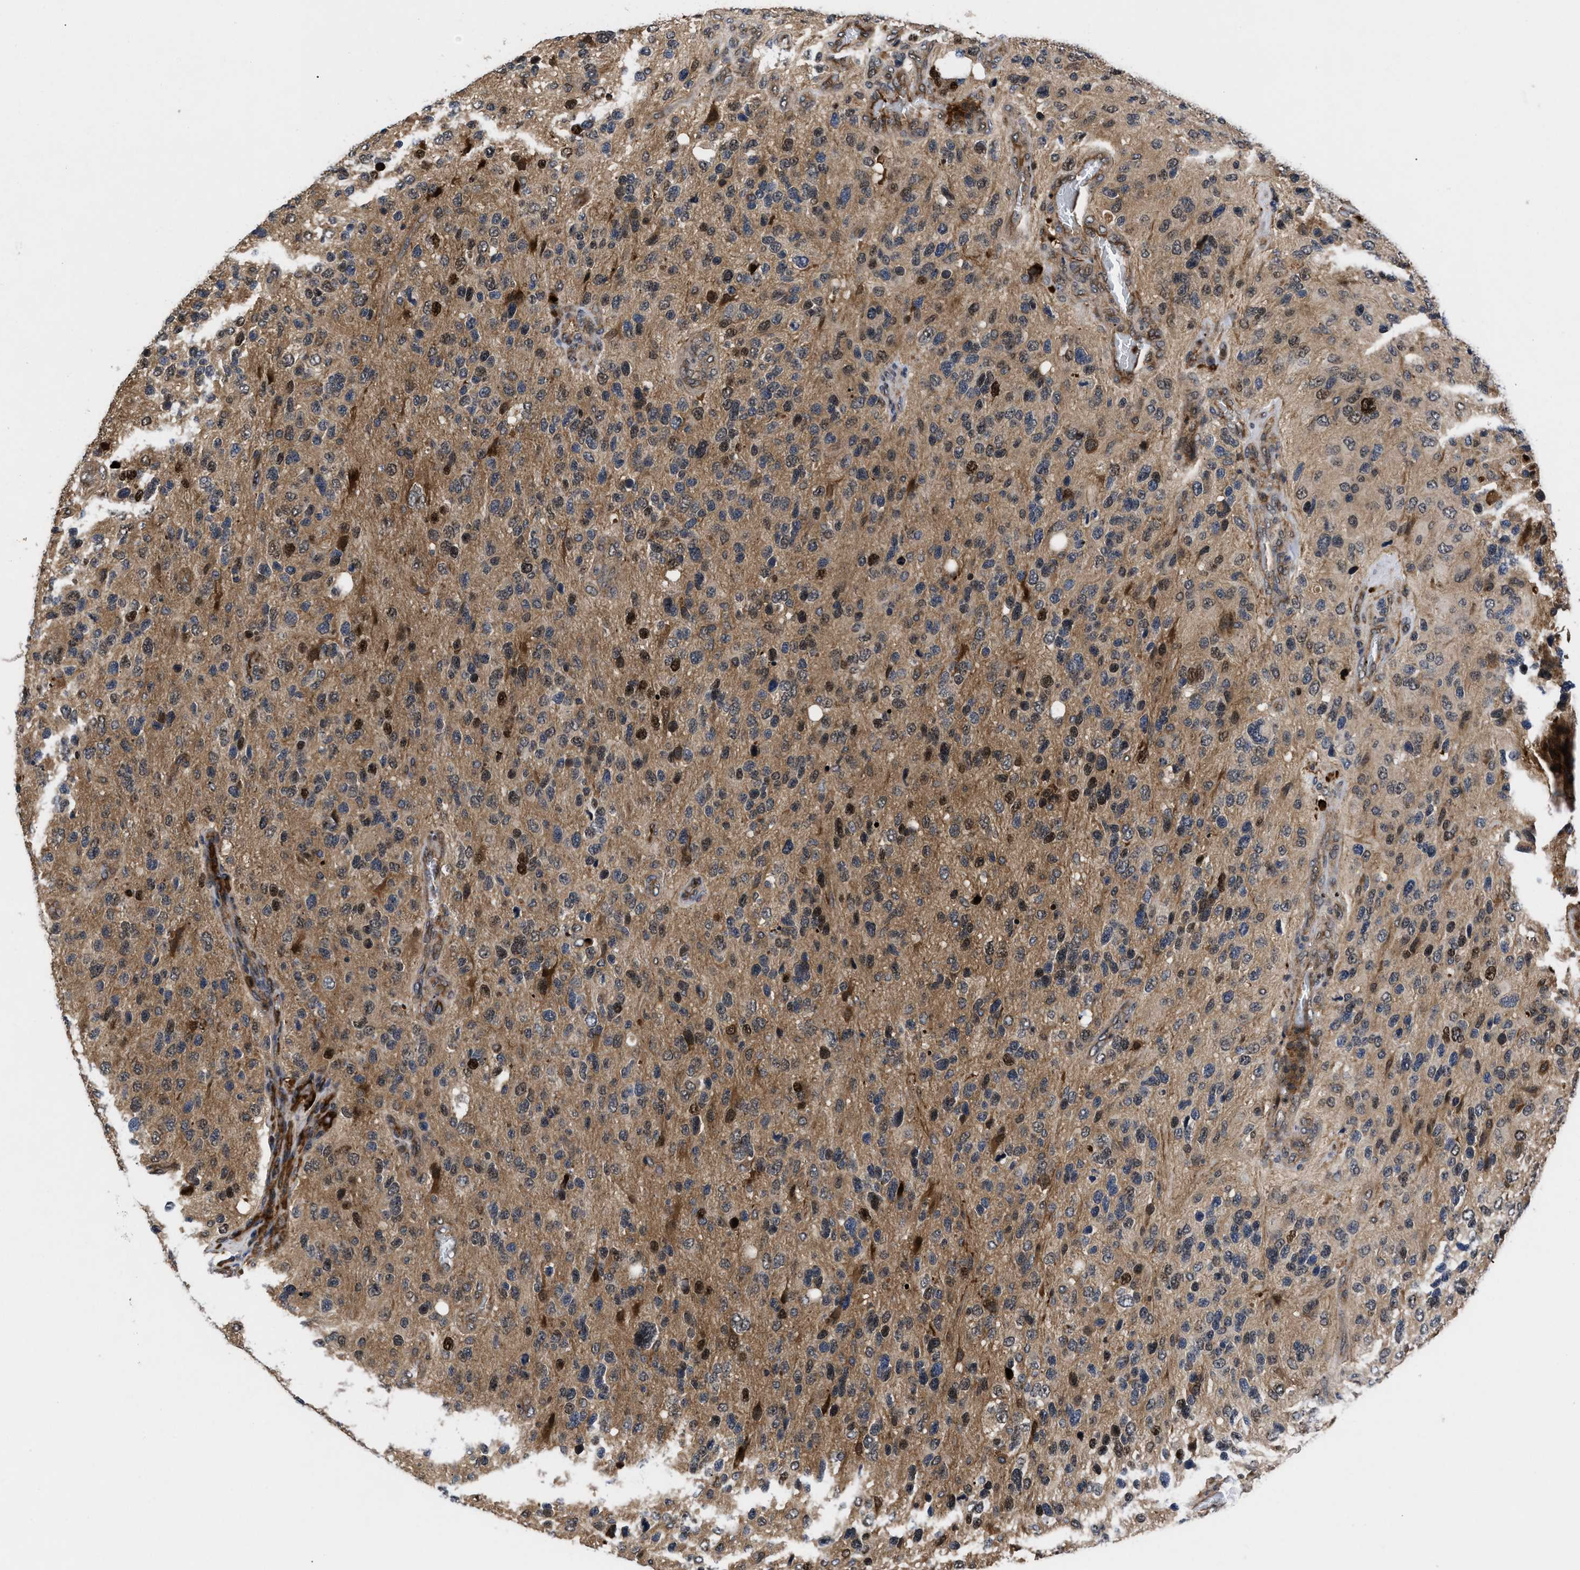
{"staining": {"intensity": "moderate", "quantity": "25%-75%", "location": "cytoplasmic/membranous,nuclear"}, "tissue": "glioma", "cell_type": "Tumor cells", "image_type": "cancer", "snomed": [{"axis": "morphology", "description": "Glioma, malignant, High grade"}, {"axis": "topography", "description": "Brain"}], "caption": "About 25%-75% of tumor cells in glioma demonstrate moderate cytoplasmic/membranous and nuclear protein positivity as visualized by brown immunohistochemical staining.", "gene": "FAM200A", "patient": {"sex": "female", "age": 58}}